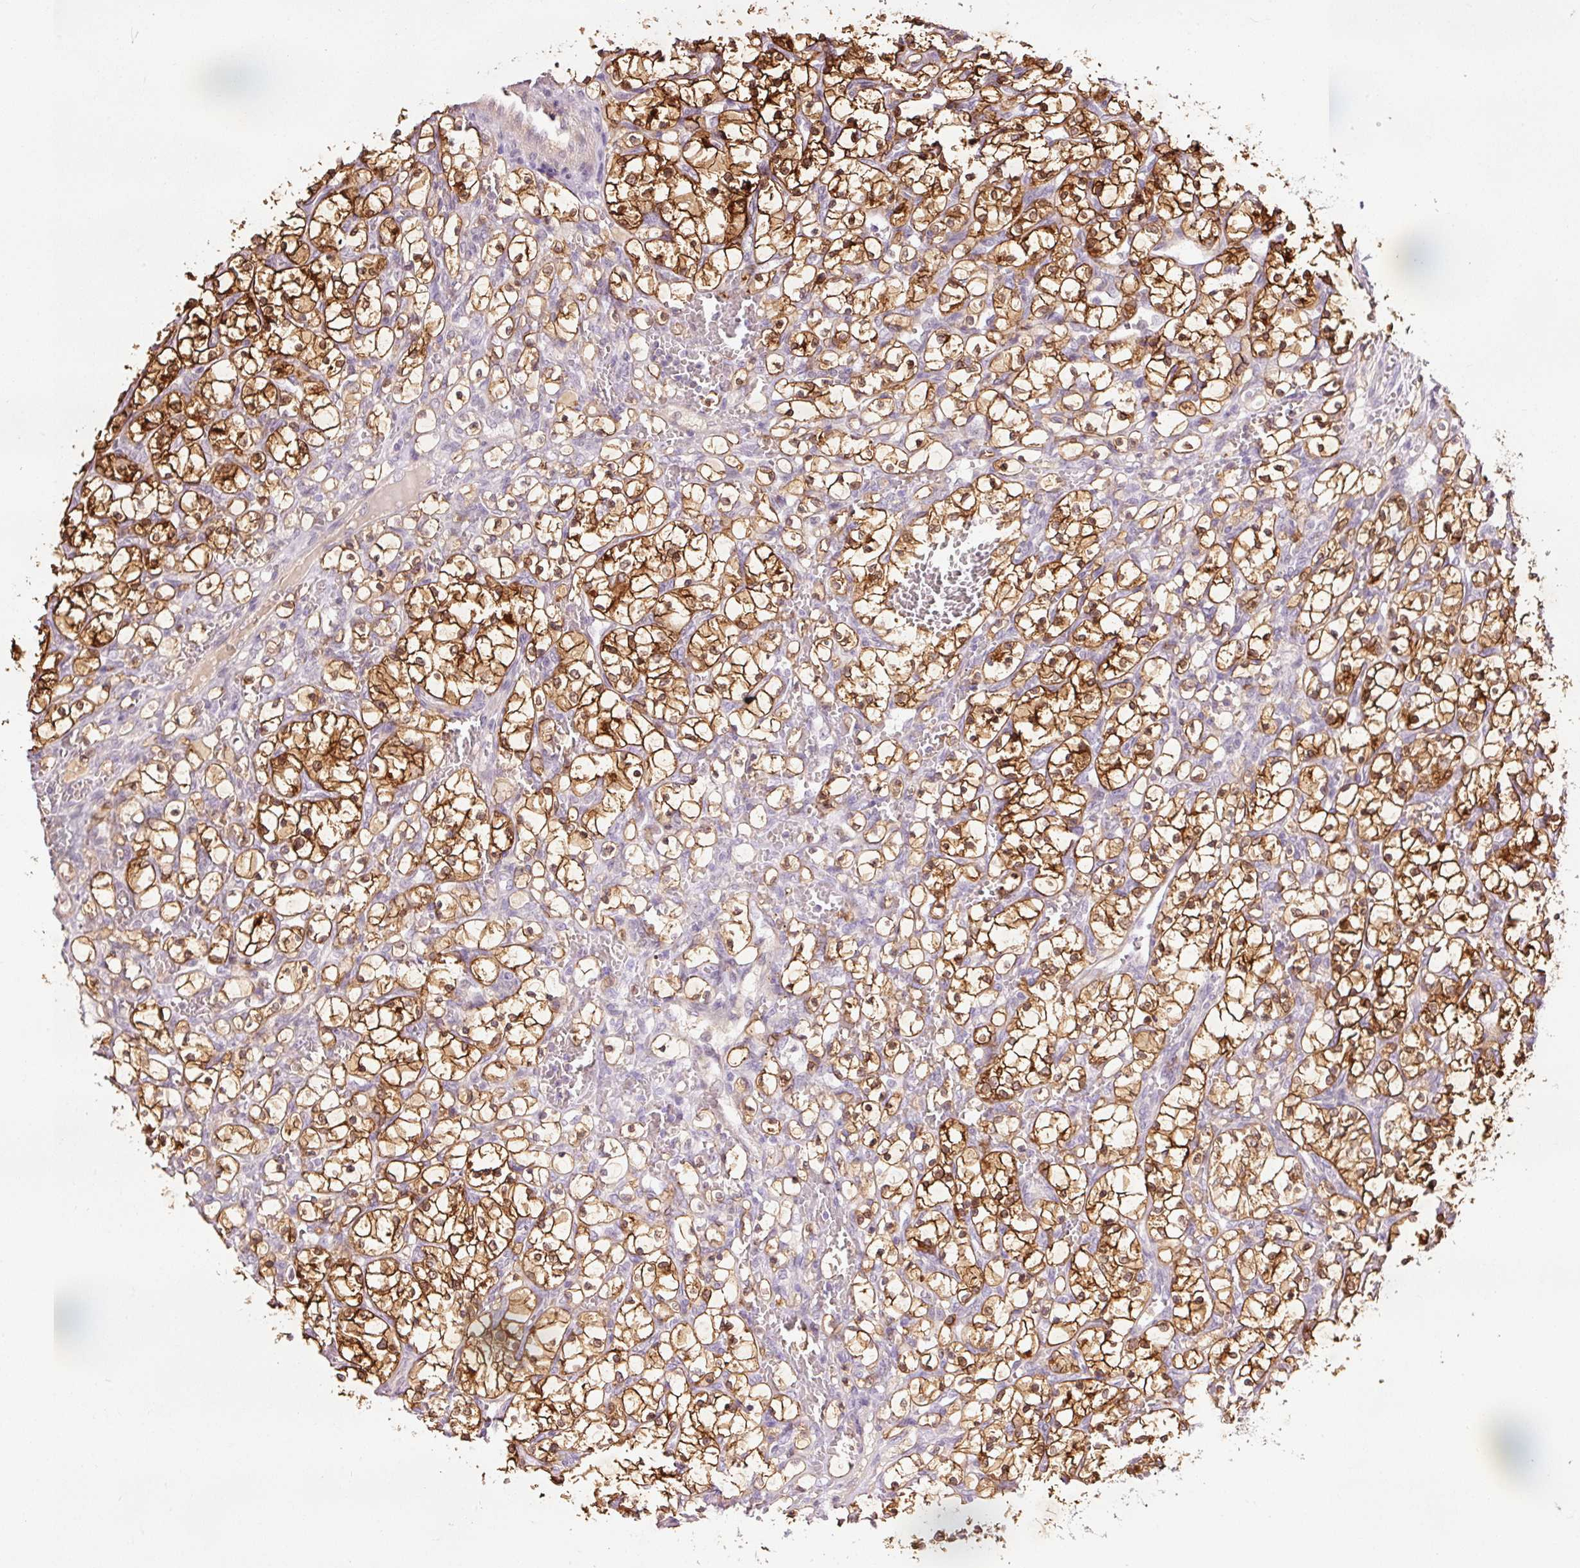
{"staining": {"intensity": "strong", "quantity": ">75%", "location": "cytoplasmic/membranous,nuclear"}, "tissue": "renal cancer", "cell_type": "Tumor cells", "image_type": "cancer", "snomed": [{"axis": "morphology", "description": "Adenocarcinoma, NOS"}, {"axis": "topography", "description": "Kidney"}], "caption": "Immunohistochemical staining of renal cancer (adenocarcinoma) demonstrates high levels of strong cytoplasmic/membranous and nuclear protein expression in approximately >75% of tumor cells. Immunohistochemistry (ihc) stains the protein of interest in brown and the nuclei are stained blue.", "gene": "FBXL14", "patient": {"sex": "female", "age": 69}}